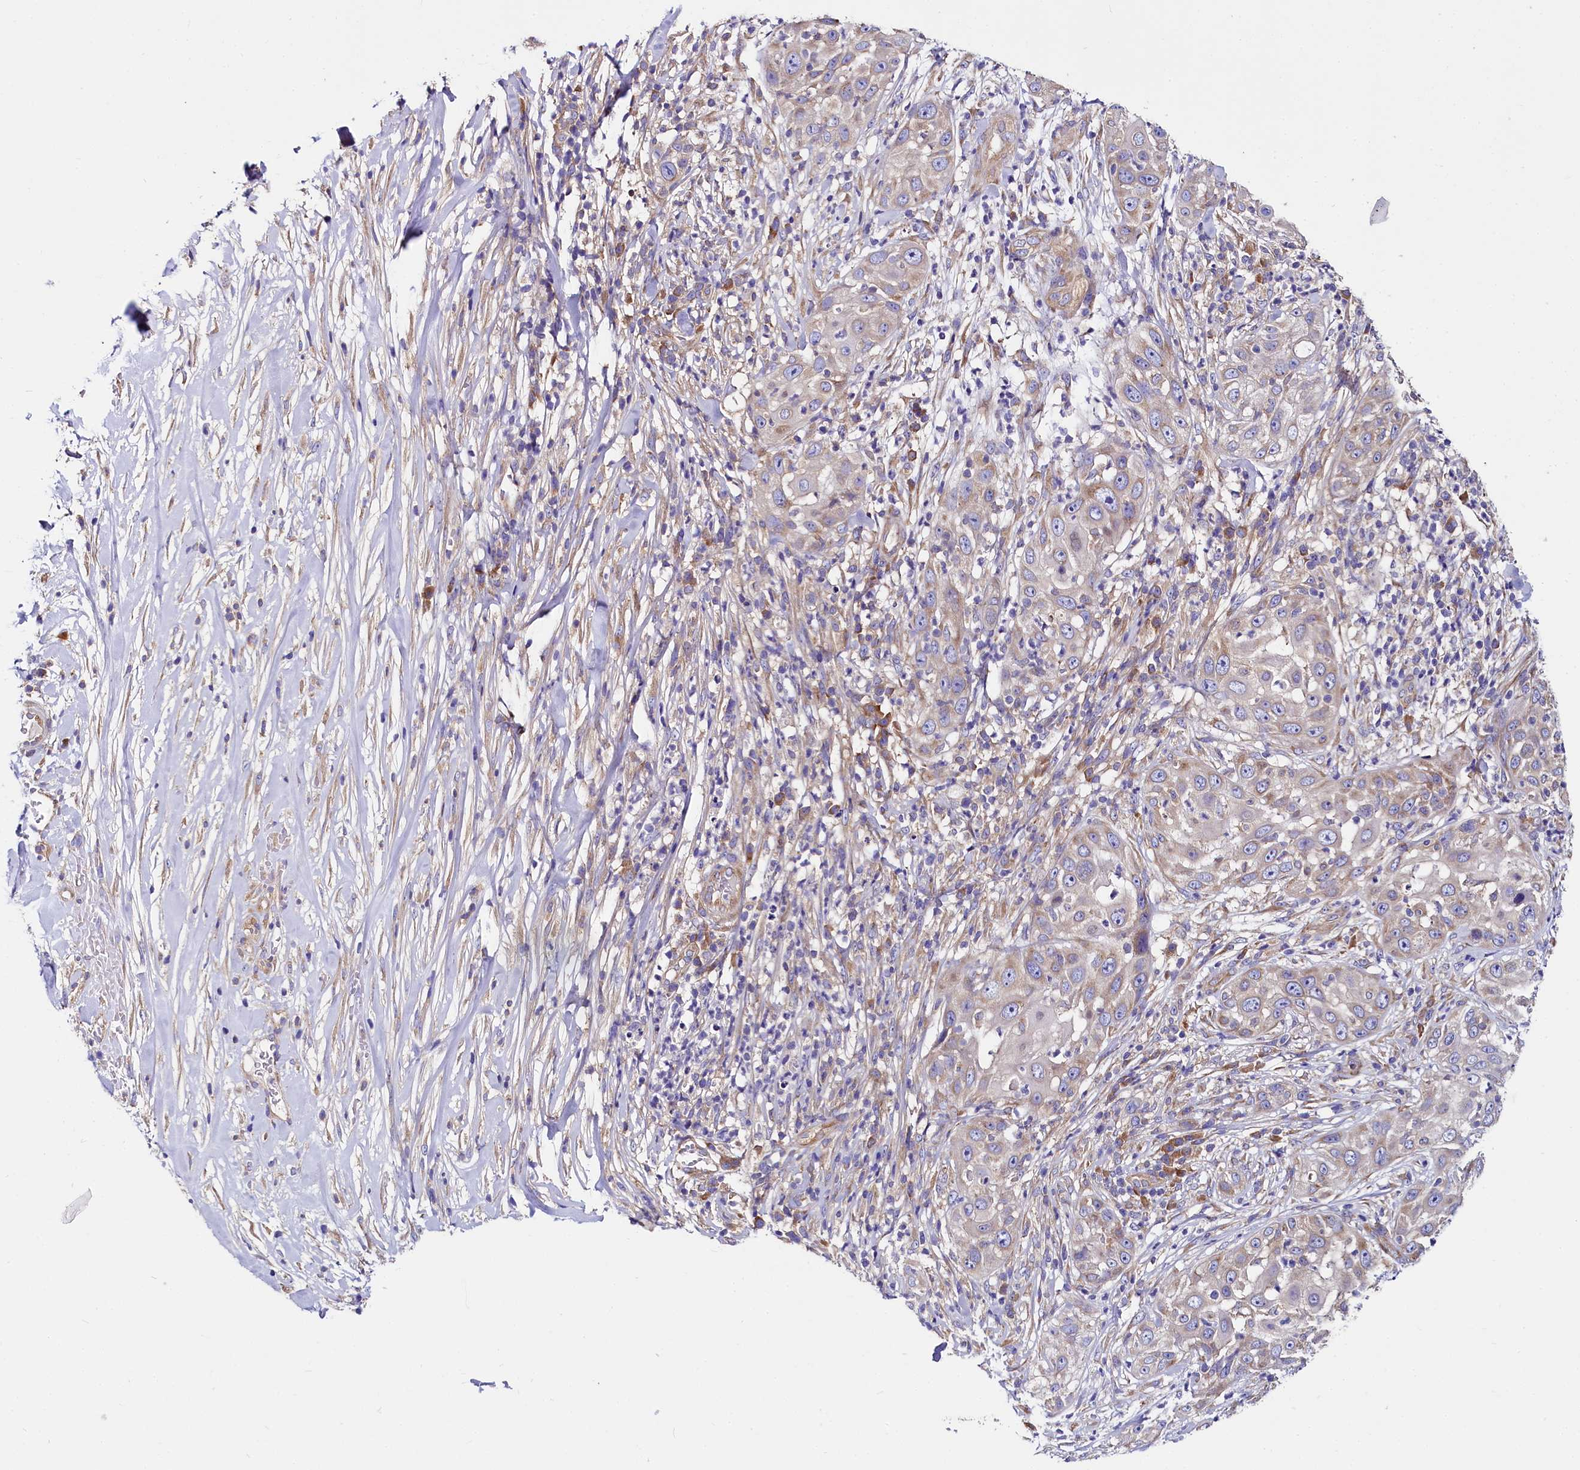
{"staining": {"intensity": "moderate", "quantity": "<25%", "location": "cytoplasmic/membranous"}, "tissue": "skin cancer", "cell_type": "Tumor cells", "image_type": "cancer", "snomed": [{"axis": "morphology", "description": "Squamous cell carcinoma, NOS"}, {"axis": "topography", "description": "Skin"}], "caption": "IHC photomicrograph of neoplastic tissue: skin squamous cell carcinoma stained using immunohistochemistry demonstrates low levels of moderate protein expression localized specifically in the cytoplasmic/membranous of tumor cells, appearing as a cytoplasmic/membranous brown color.", "gene": "QARS1", "patient": {"sex": "female", "age": 44}}